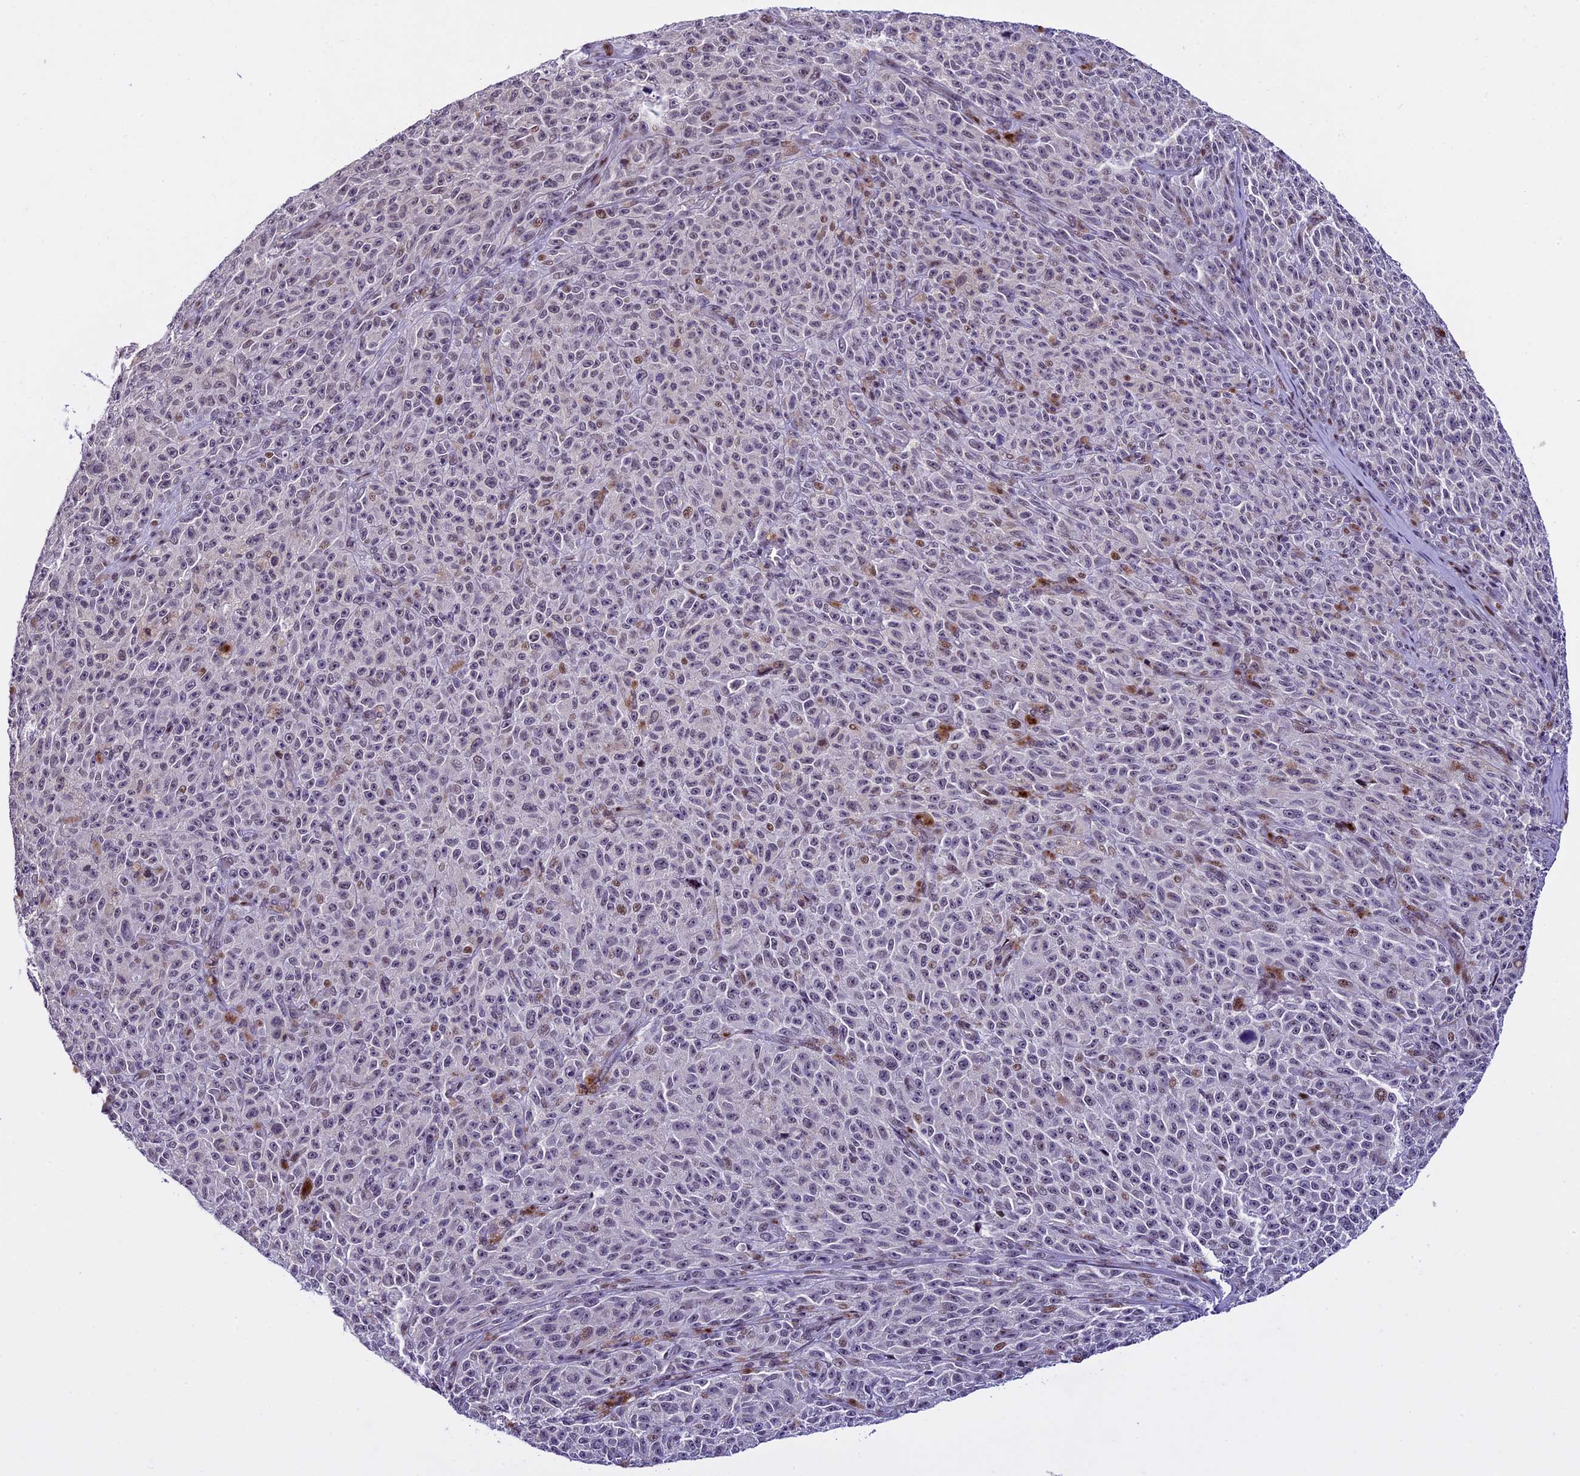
{"staining": {"intensity": "weak", "quantity": "<25%", "location": "nuclear"}, "tissue": "melanoma", "cell_type": "Tumor cells", "image_type": "cancer", "snomed": [{"axis": "morphology", "description": "Malignant melanoma, NOS"}, {"axis": "topography", "description": "Skin"}], "caption": "High magnification brightfield microscopy of malignant melanoma stained with DAB (brown) and counterstained with hematoxylin (blue): tumor cells show no significant positivity. Nuclei are stained in blue.", "gene": "TCP11L2", "patient": {"sex": "female", "age": 82}}